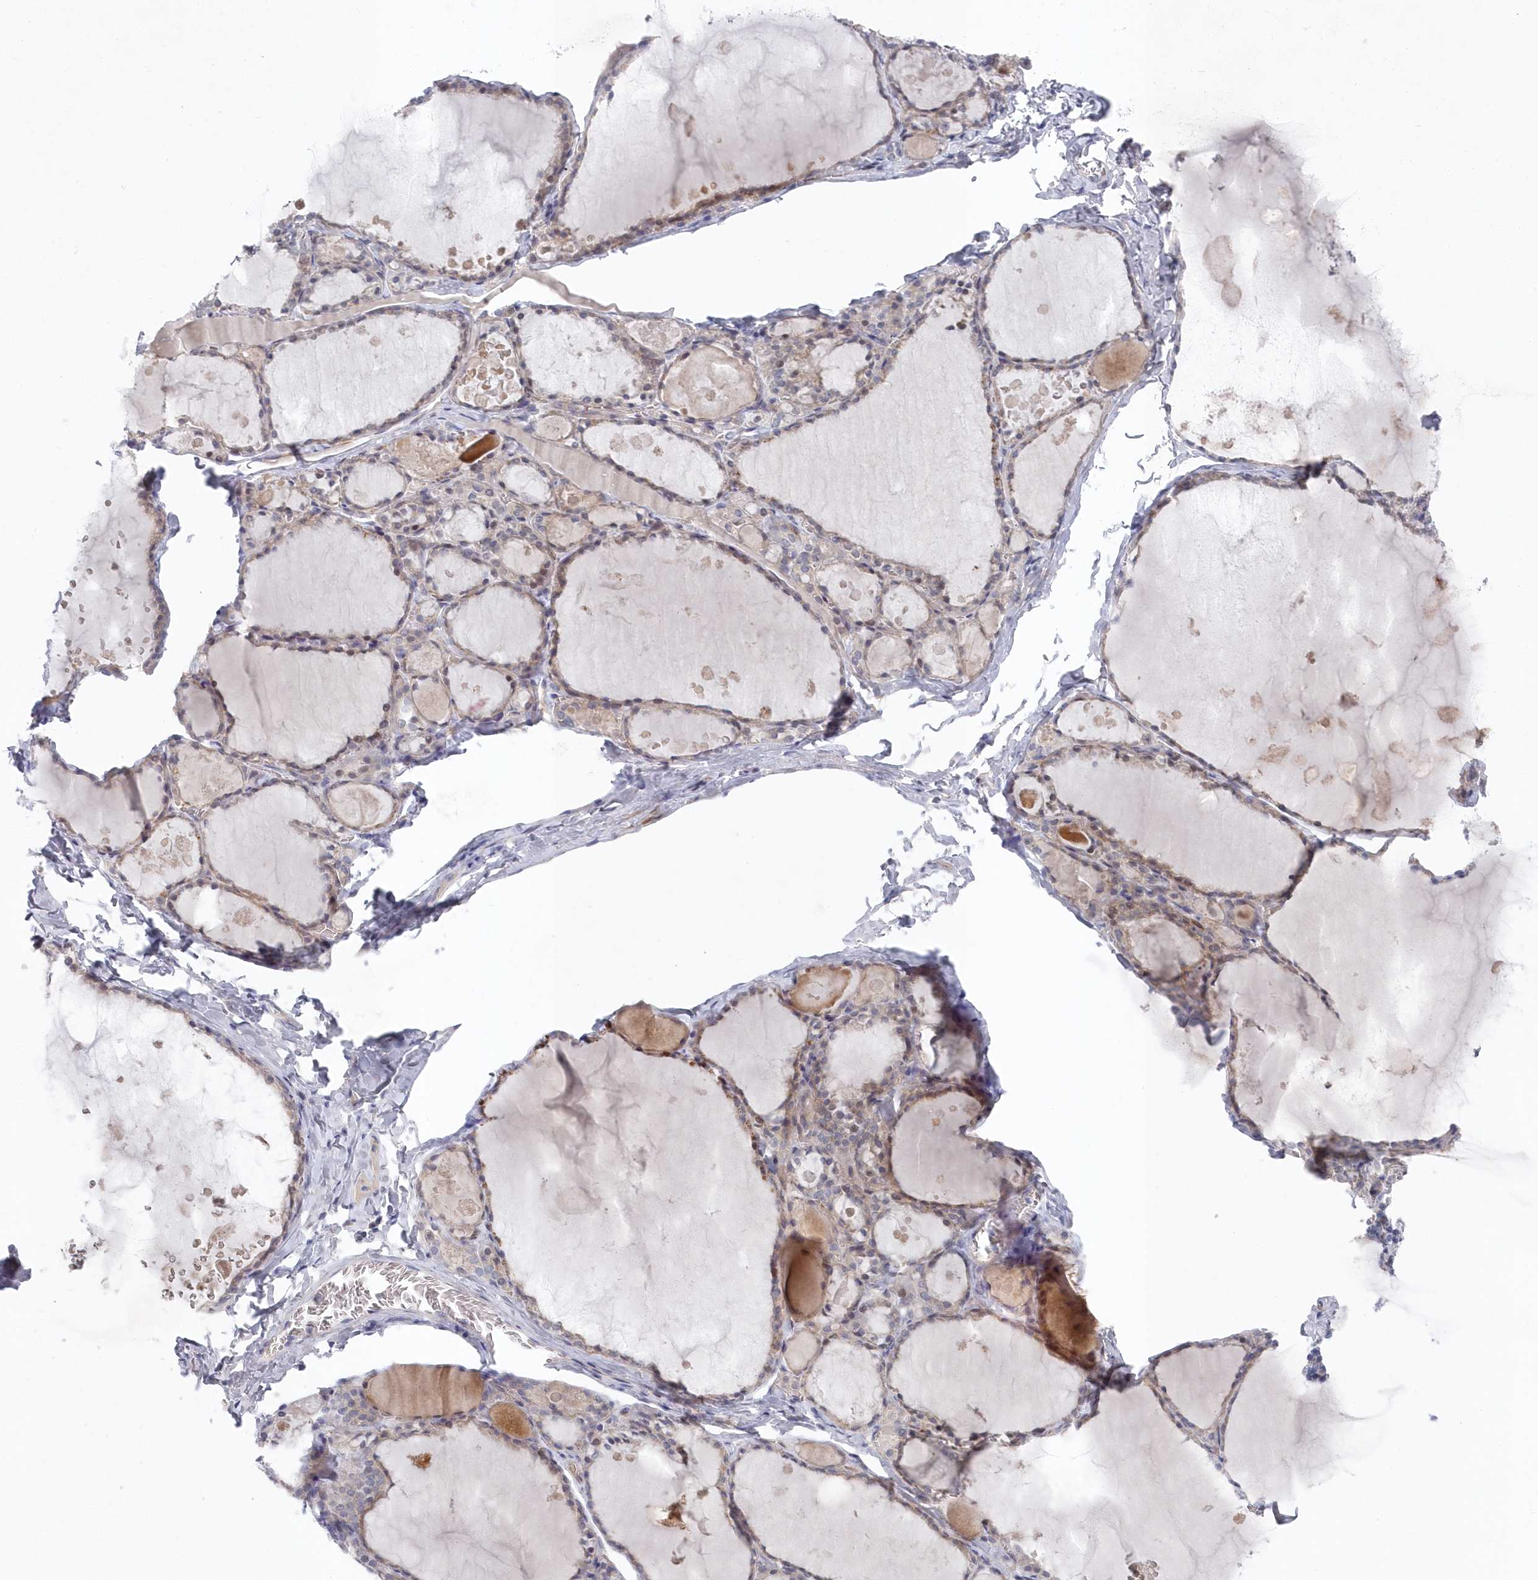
{"staining": {"intensity": "weak", "quantity": "<25%", "location": "cytoplasmic/membranous"}, "tissue": "thyroid gland", "cell_type": "Glandular cells", "image_type": "normal", "snomed": [{"axis": "morphology", "description": "Normal tissue, NOS"}, {"axis": "topography", "description": "Thyroid gland"}], "caption": "IHC of benign human thyroid gland demonstrates no expression in glandular cells.", "gene": "KIAA1586", "patient": {"sex": "male", "age": 56}}